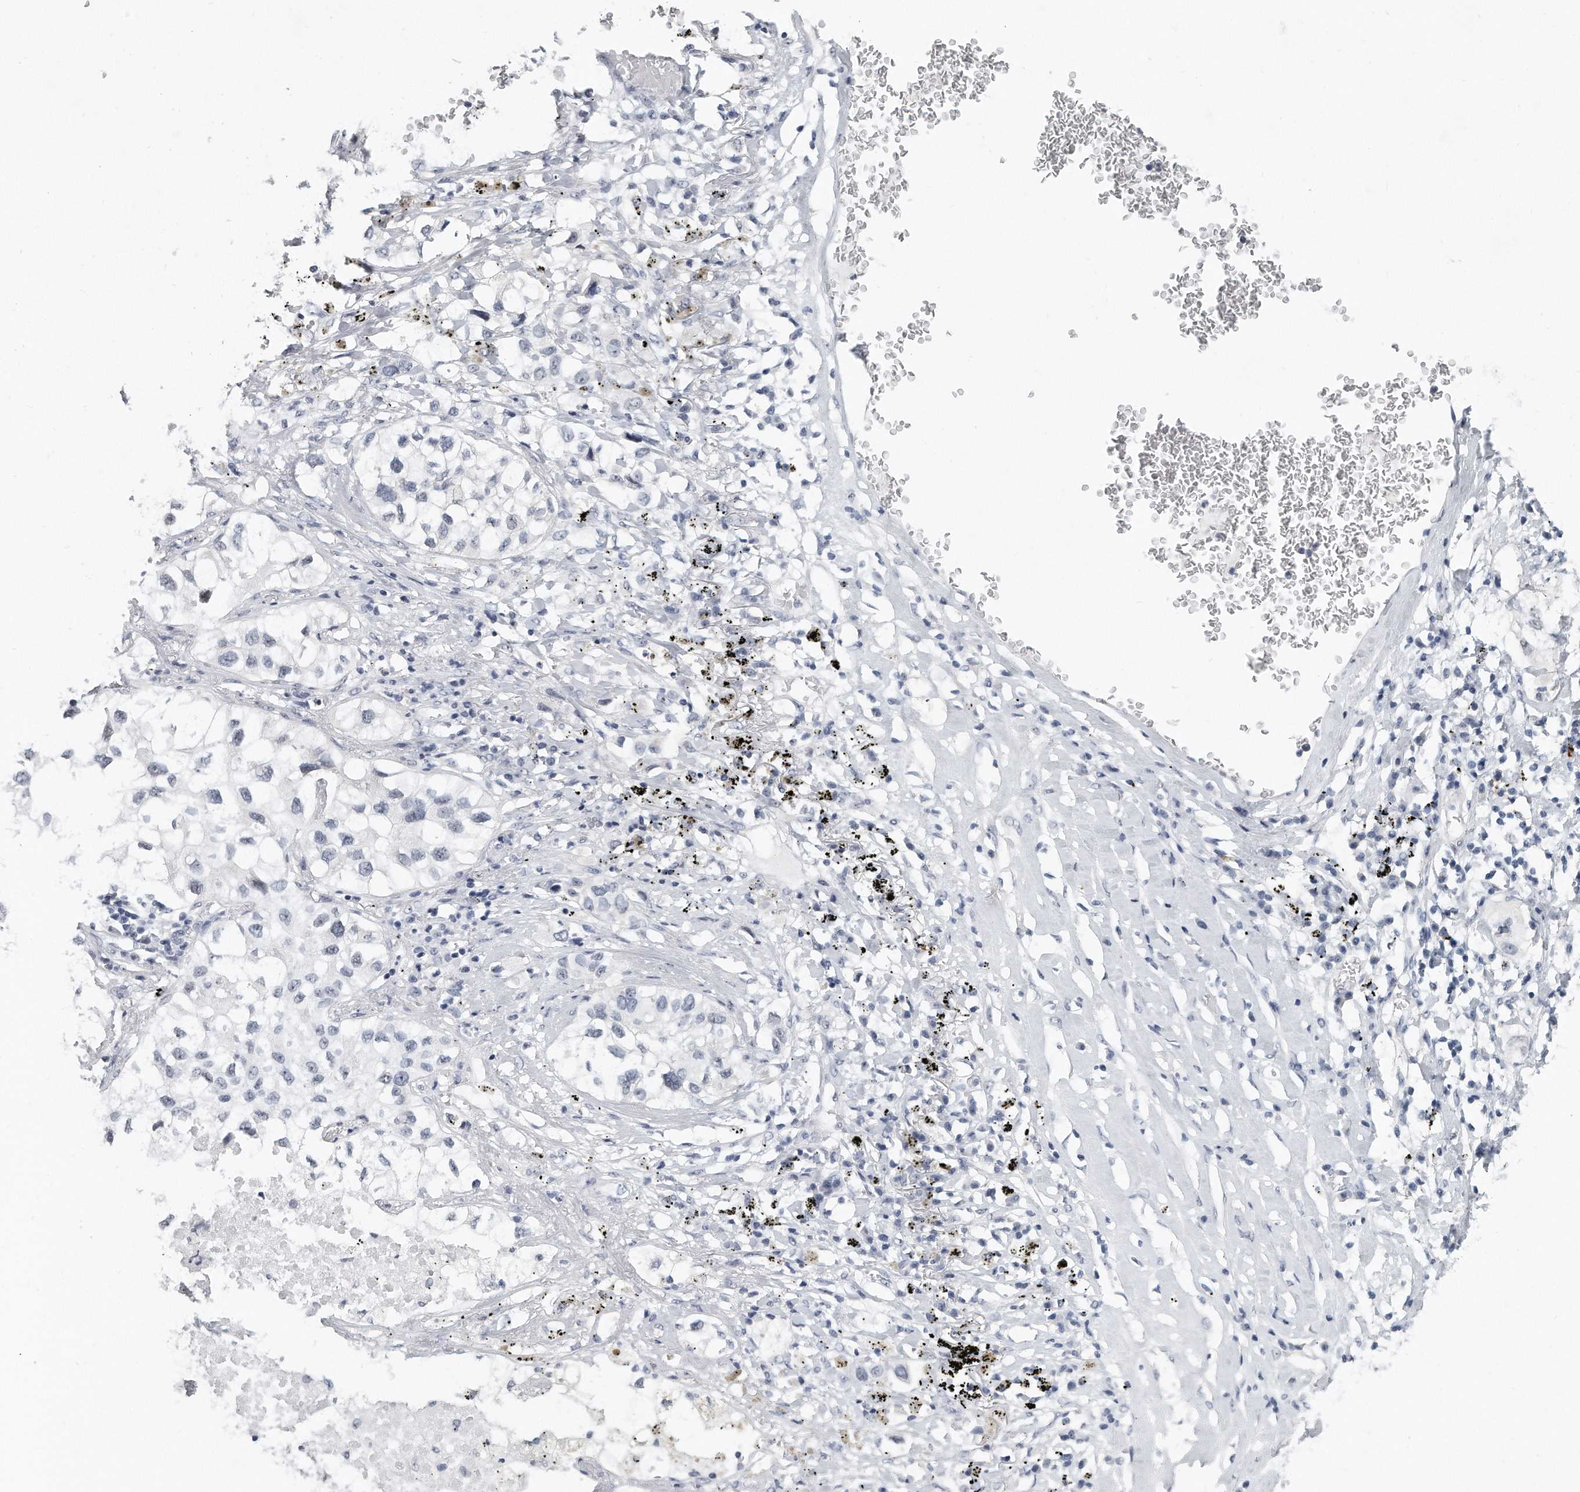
{"staining": {"intensity": "negative", "quantity": "none", "location": "none"}, "tissue": "lung cancer", "cell_type": "Tumor cells", "image_type": "cancer", "snomed": [{"axis": "morphology", "description": "Adenocarcinoma, NOS"}, {"axis": "topography", "description": "Lung"}], "caption": "Protein analysis of lung cancer (adenocarcinoma) demonstrates no significant positivity in tumor cells.", "gene": "TFCP2L1", "patient": {"sex": "male", "age": 63}}